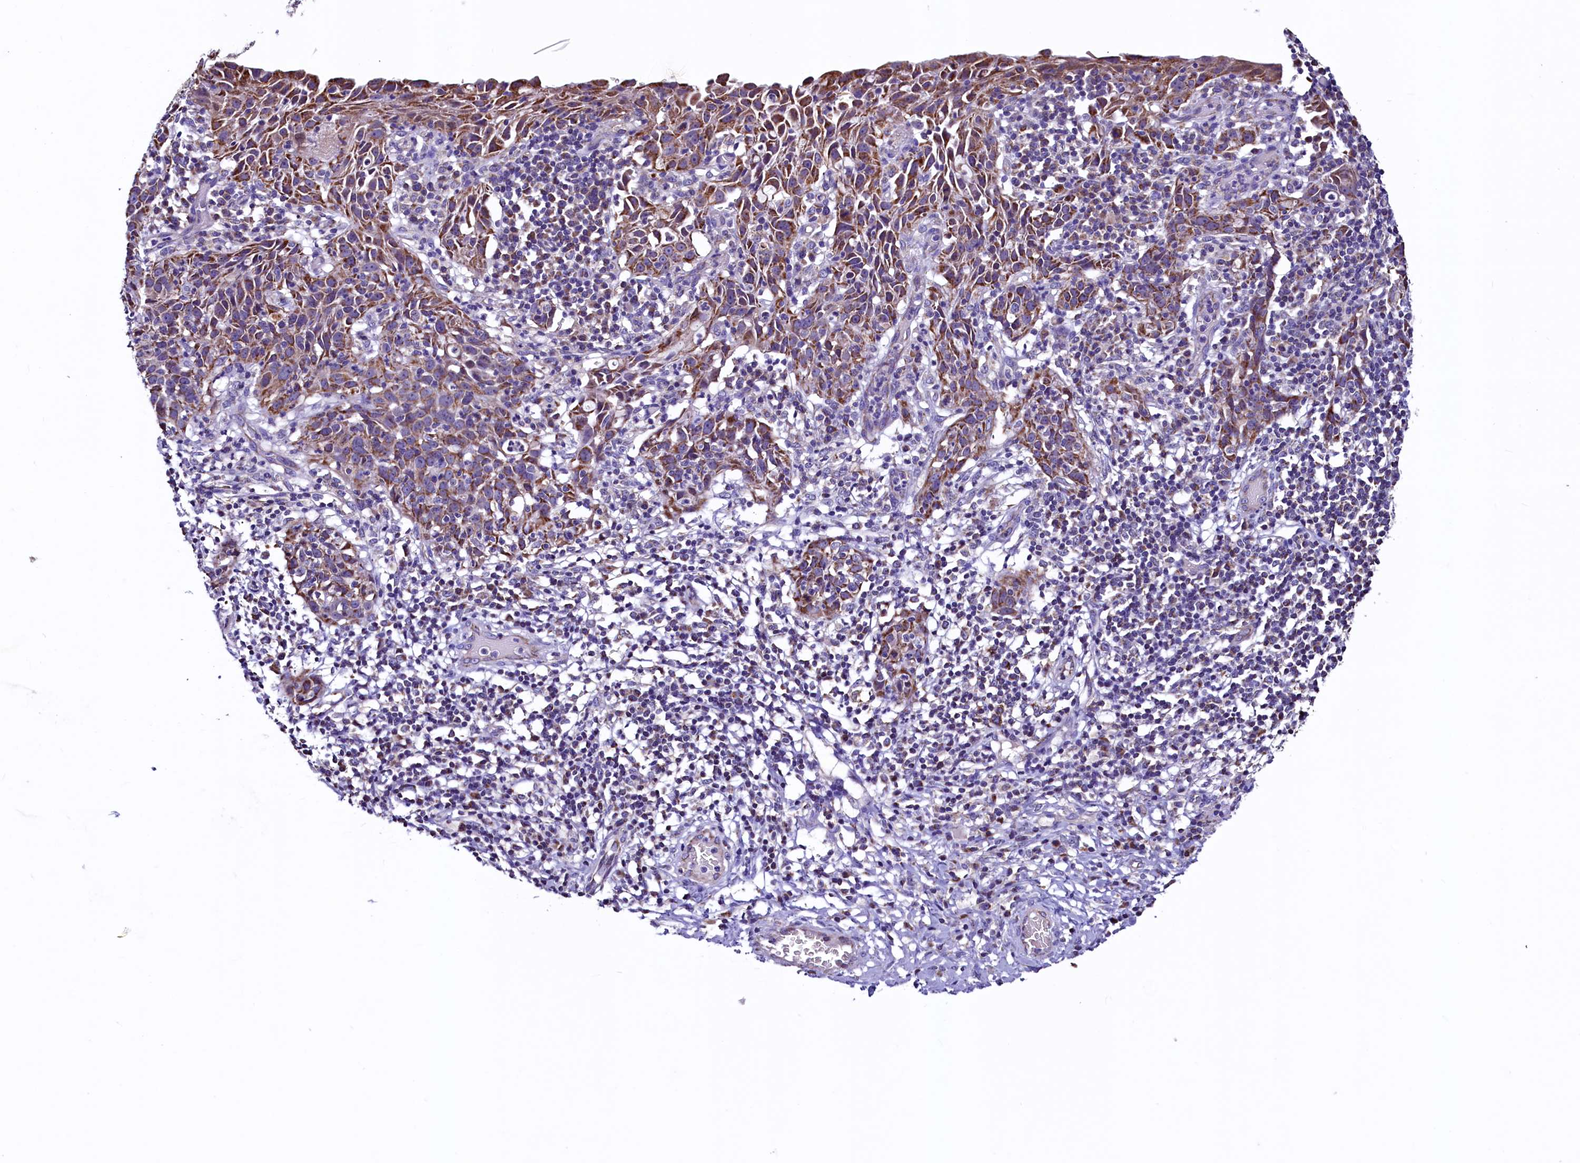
{"staining": {"intensity": "moderate", "quantity": ">75%", "location": "cytoplasmic/membranous"}, "tissue": "cervical cancer", "cell_type": "Tumor cells", "image_type": "cancer", "snomed": [{"axis": "morphology", "description": "Squamous cell carcinoma, NOS"}, {"axis": "topography", "description": "Cervix"}], "caption": "IHC photomicrograph of neoplastic tissue: human cervical squamous cell carcinoma stained using immunohistochemistry (IHC) demonstrates medium levels of moderate protein expression localized specifically in the cytoplasmic/membranous of tumor cells, appearing as a cytoplasmic/membranous brown color.", "gene": "STARD5", "patient": {"sex": "female", "age": 50}}